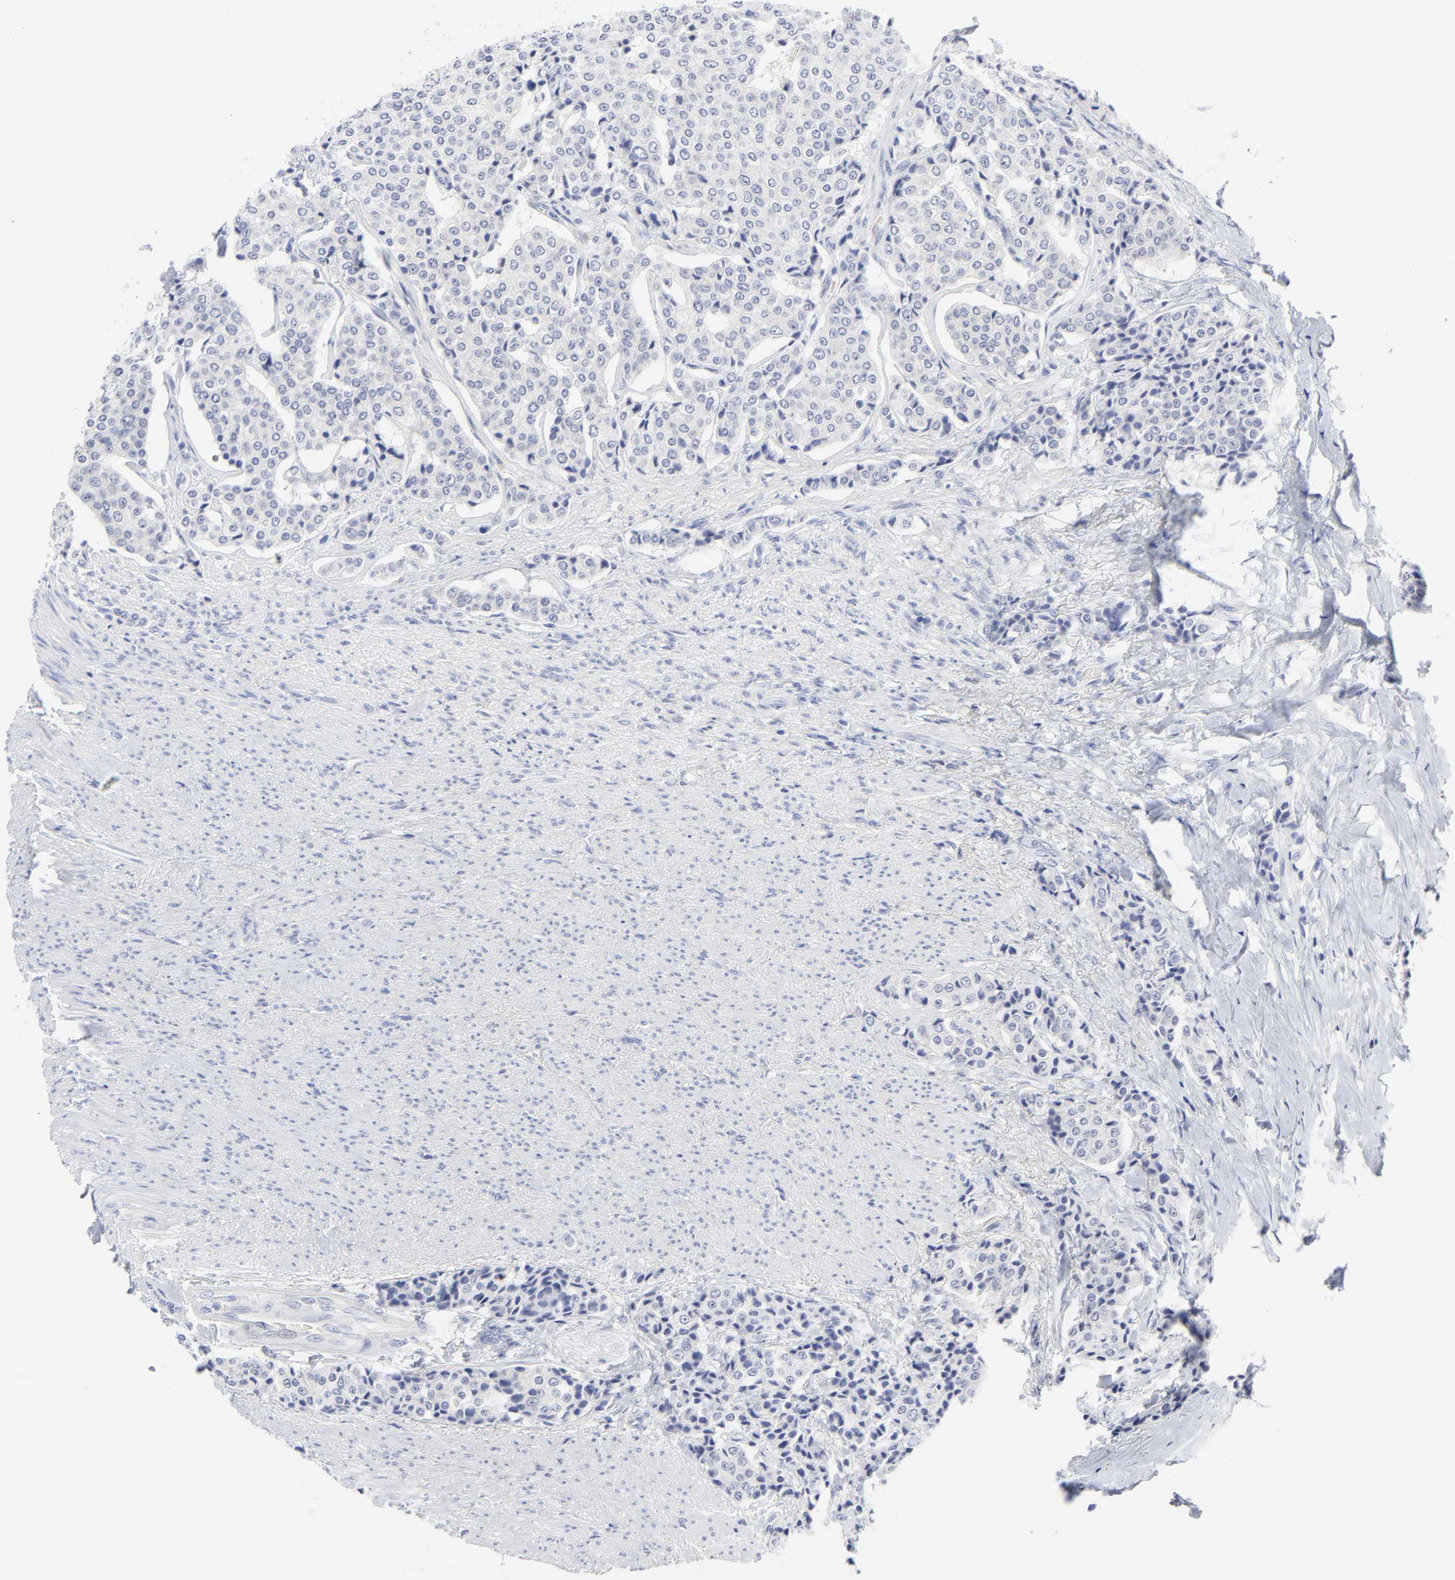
{"staining": {"intensity": "negative", "quantity": "none", "location": "none"}, "tissue": "carcinoid", "cell_type": "Tumor cells", "image_type": "cancer", "snomed": [{"axis": "morphology", "description": "Carcinoid, malignant, NOS"}, {"axis": "topography", "description": "Colon"}], "caption": "This is a histopathology image of immunohistochemistry (IHC) staining of carcinoid, which shows no positivity in tumor cells.", "gene": "CLEC4G", "patient": {"sex": "female", "age": 61}}